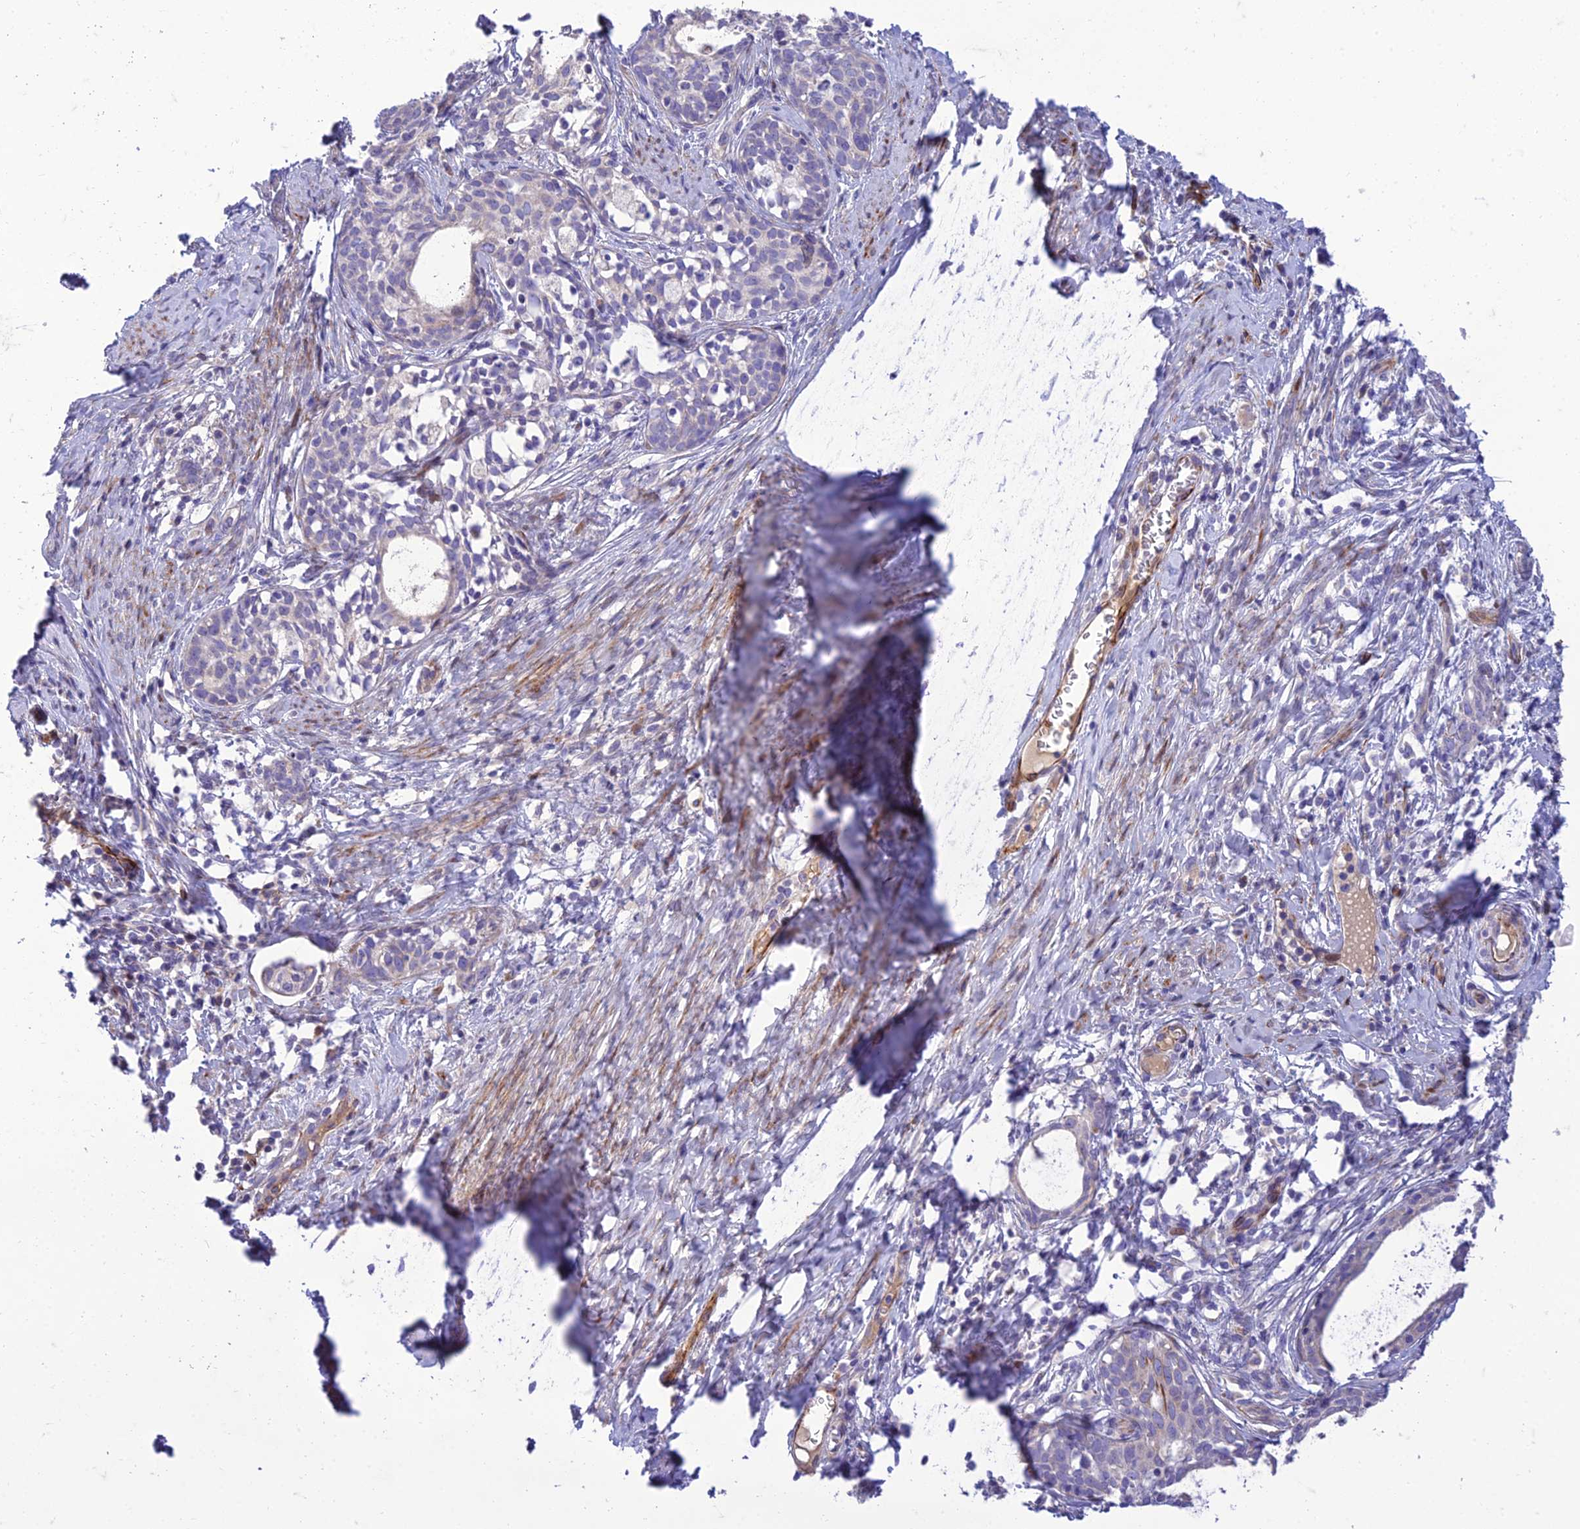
{"staining": {"intensity": "negative", "quantity": "none", "location": "none"}, "tissue": "cervical cancer", "cell_type": "Tumor cells", "image_type": "cancer", "snomed": [{"axis": "morphology", "description": "Squamous cell carcinoma, NOS"}, {"axis": "topography", "description": "Cervix"}], "caption": "IHC micrograph of human cervical cancer (squamous cell carcinoma) stained for a protein (brown), which shows no staining in tumor cells.", "gene": "SEL1L3", "patient": {"sex": "female", "age": 52}}